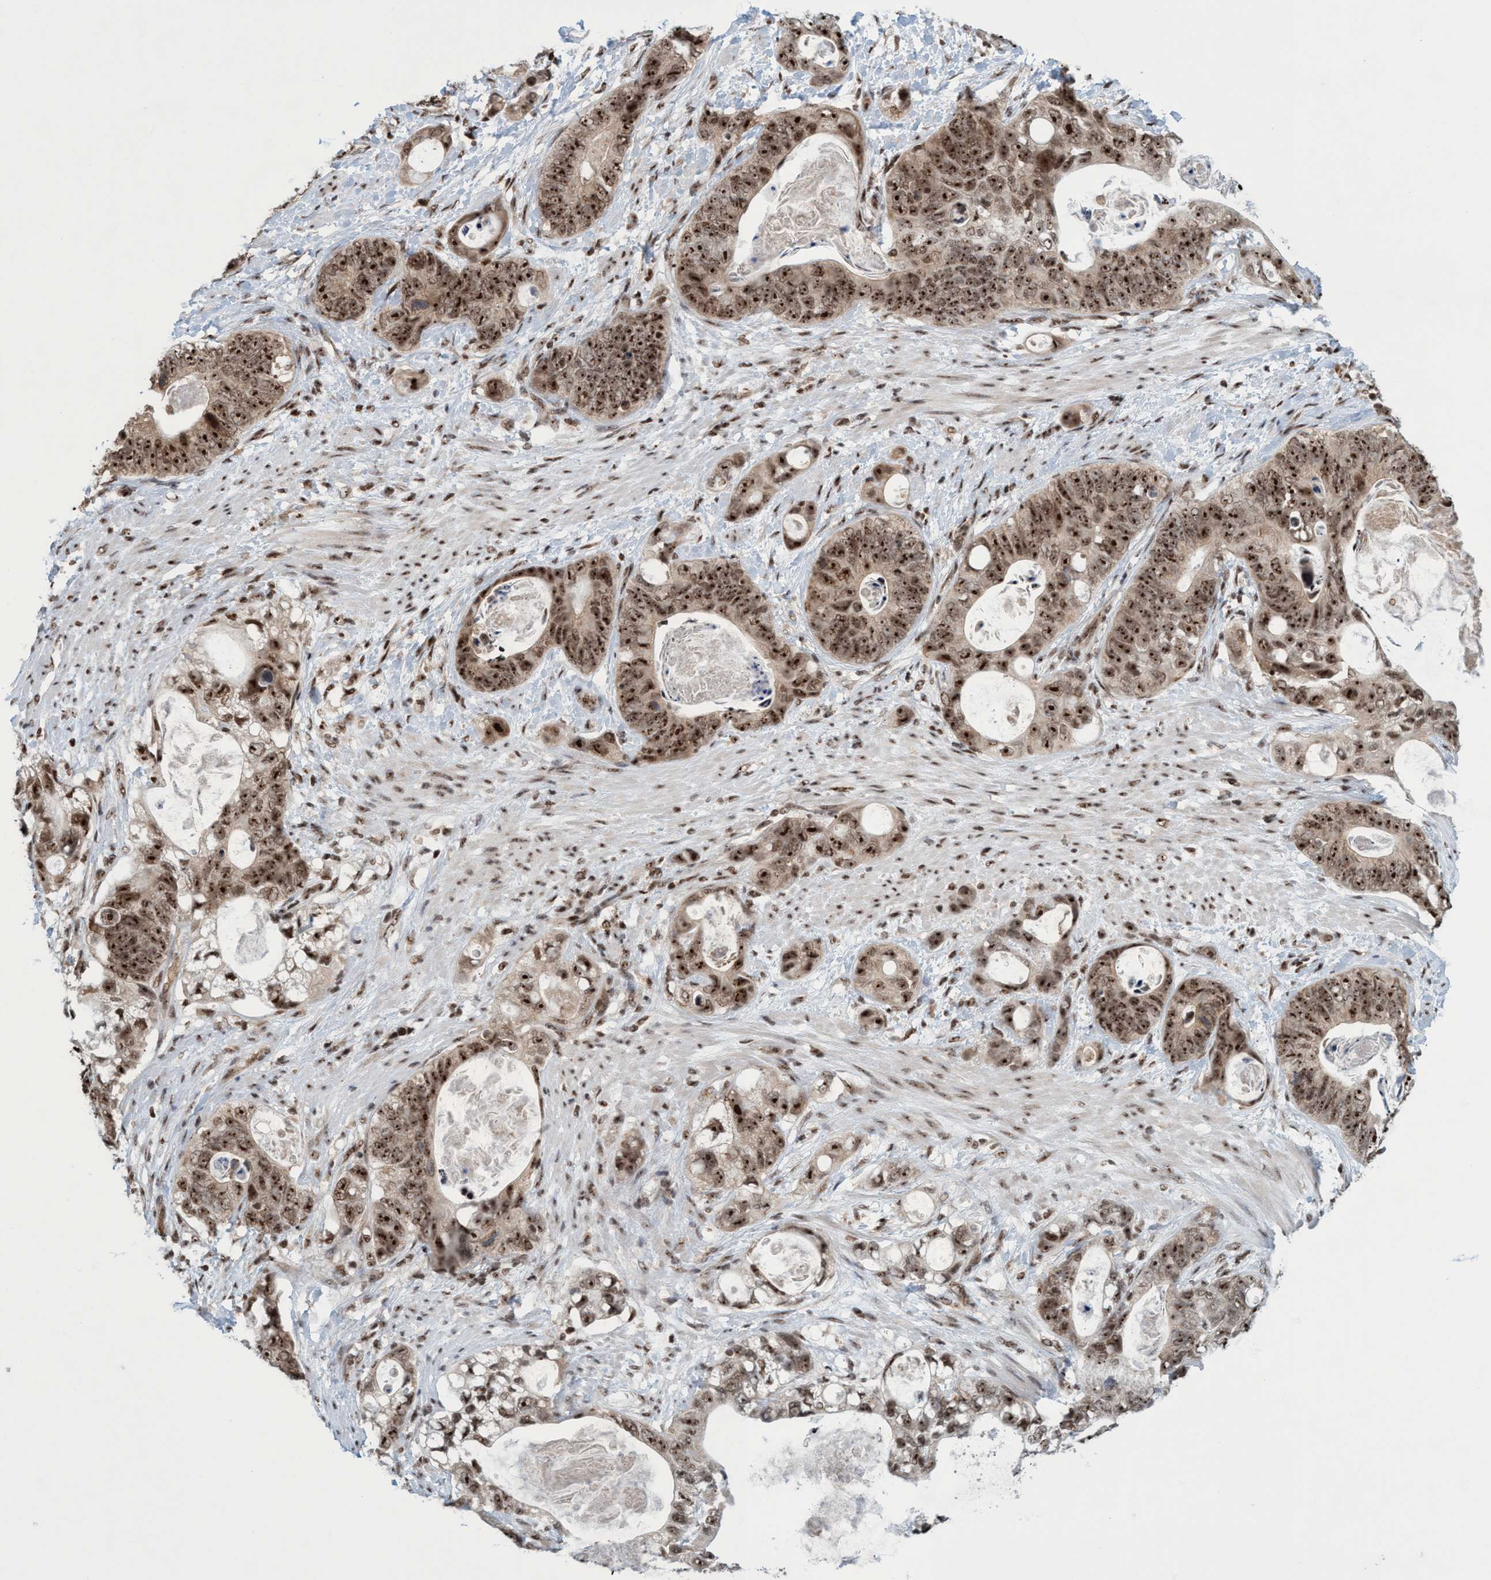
{"staining": {"intensity": "strong", "quantity": ">75%", "location": "nuclear"}, "tissue": "stomach cancer", "cell_type": "Tumor cells", "image_type": "cancer", "snomed": [{"axis": "morphology", "description": "Normal tissue, NOS"}, {"axis": "morphology", "description": "Adenocarcinoma, NOS"}, {"axis": "topography", "description": "Stomach"}], "caption": "A high-resolution image shows immunohistochemistry (IHC) staining of adenocarcinoma (stomach), which shows strong nuclear positivity in approximately >75% of tumor cells.", "gene": "SMCR8", "patient": {"sex": "female", "age": 89}}